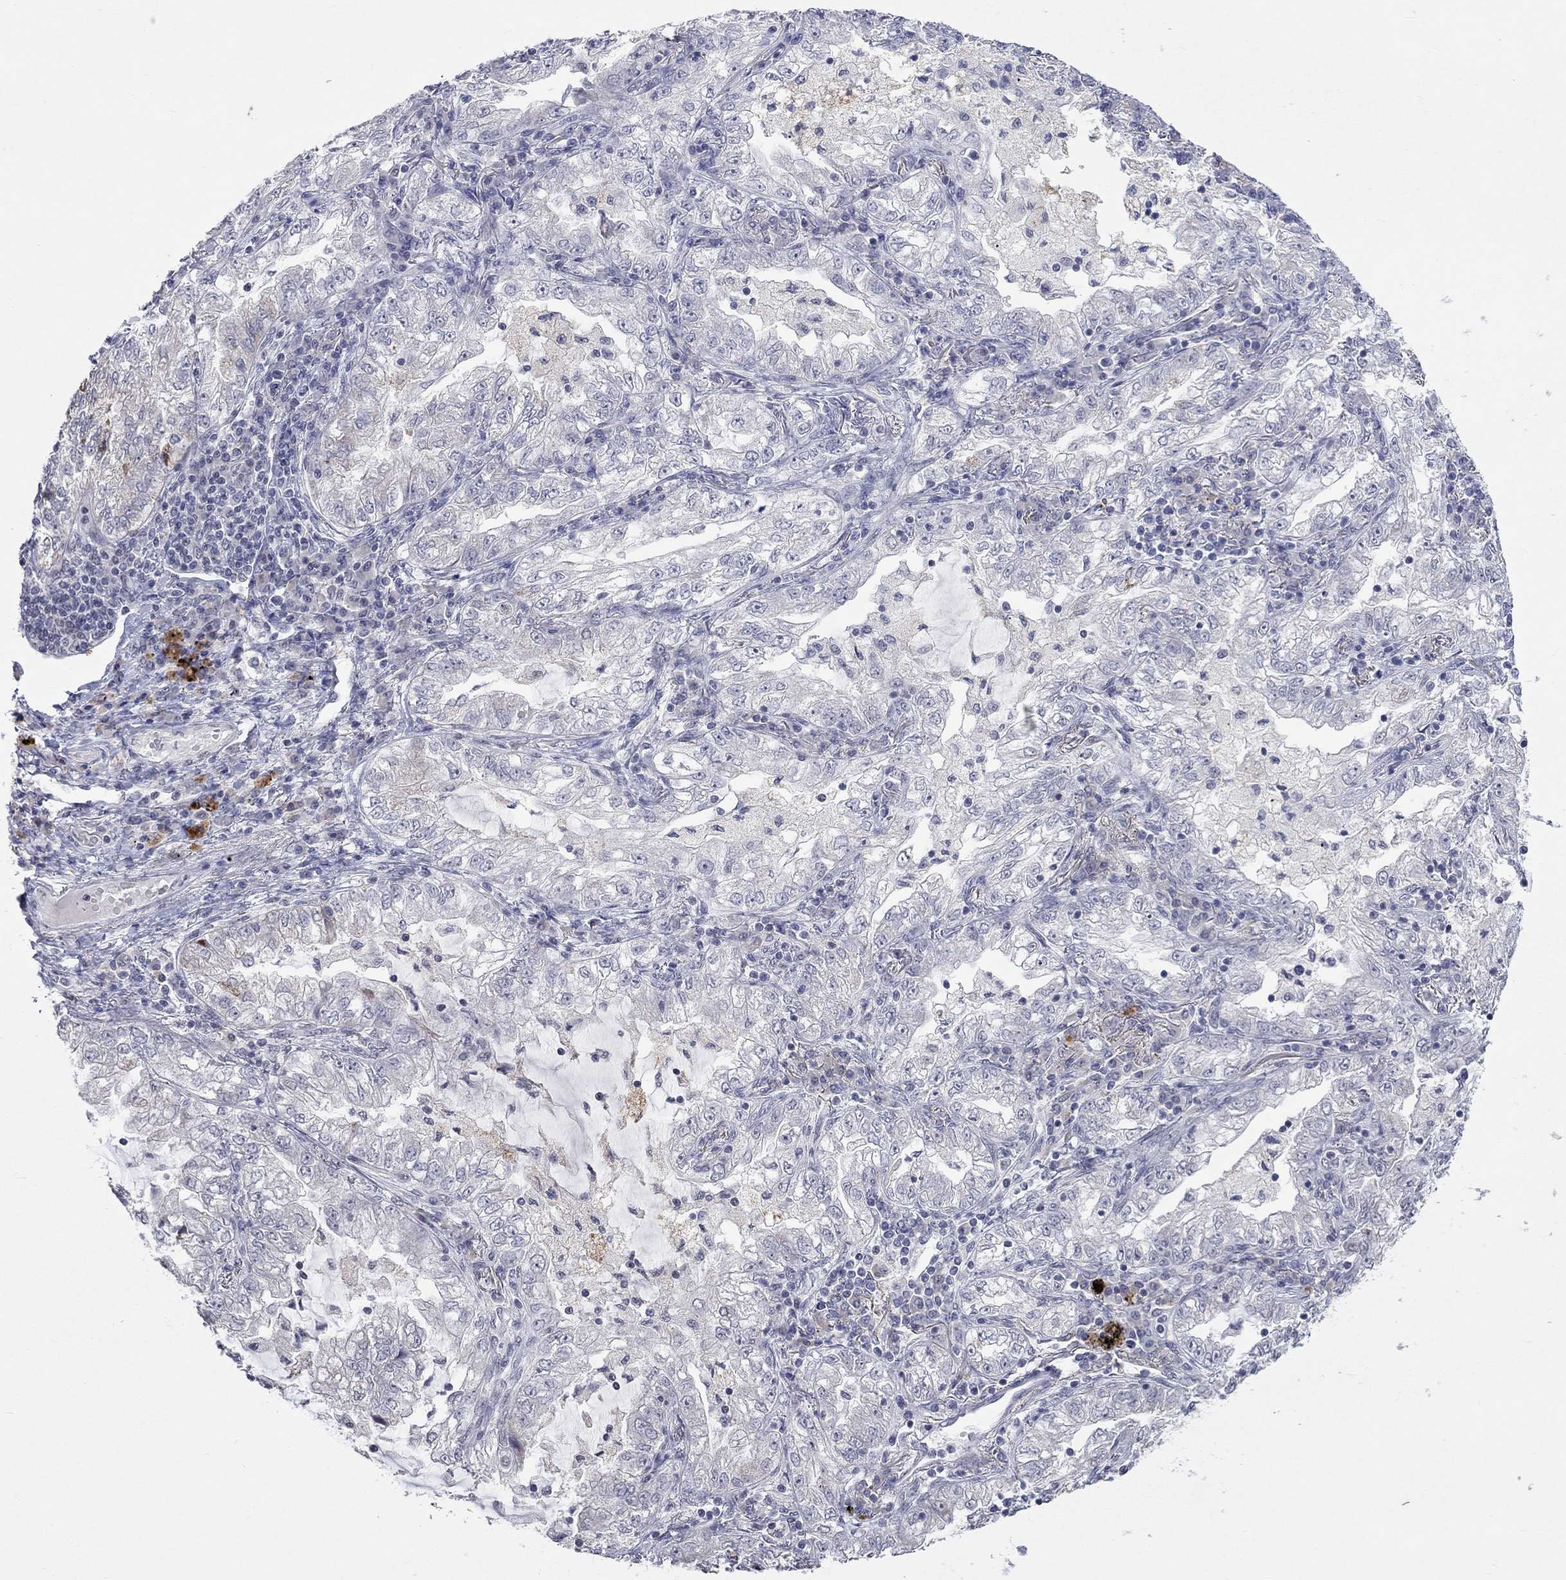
{"staining": {"intensity": "negative", "quantity": "none", "location": "none"}, "tissue": "lung cancer", "cell_type": "Tumor cells", "image_type": "cancer", "snomed": [{"axis": "morphology", "description": "Adenocarcinoma, NOS"}, {"axis": "topography", "description": "Lung"}], "caption": "Immunohistochemistry histopathology image of adenocarcinoma (lung) stained for a protein (brown), which displays no expression in tumor cells.", "gene": "TMEM143", "patient": {"sex": "female", "age": 73}}